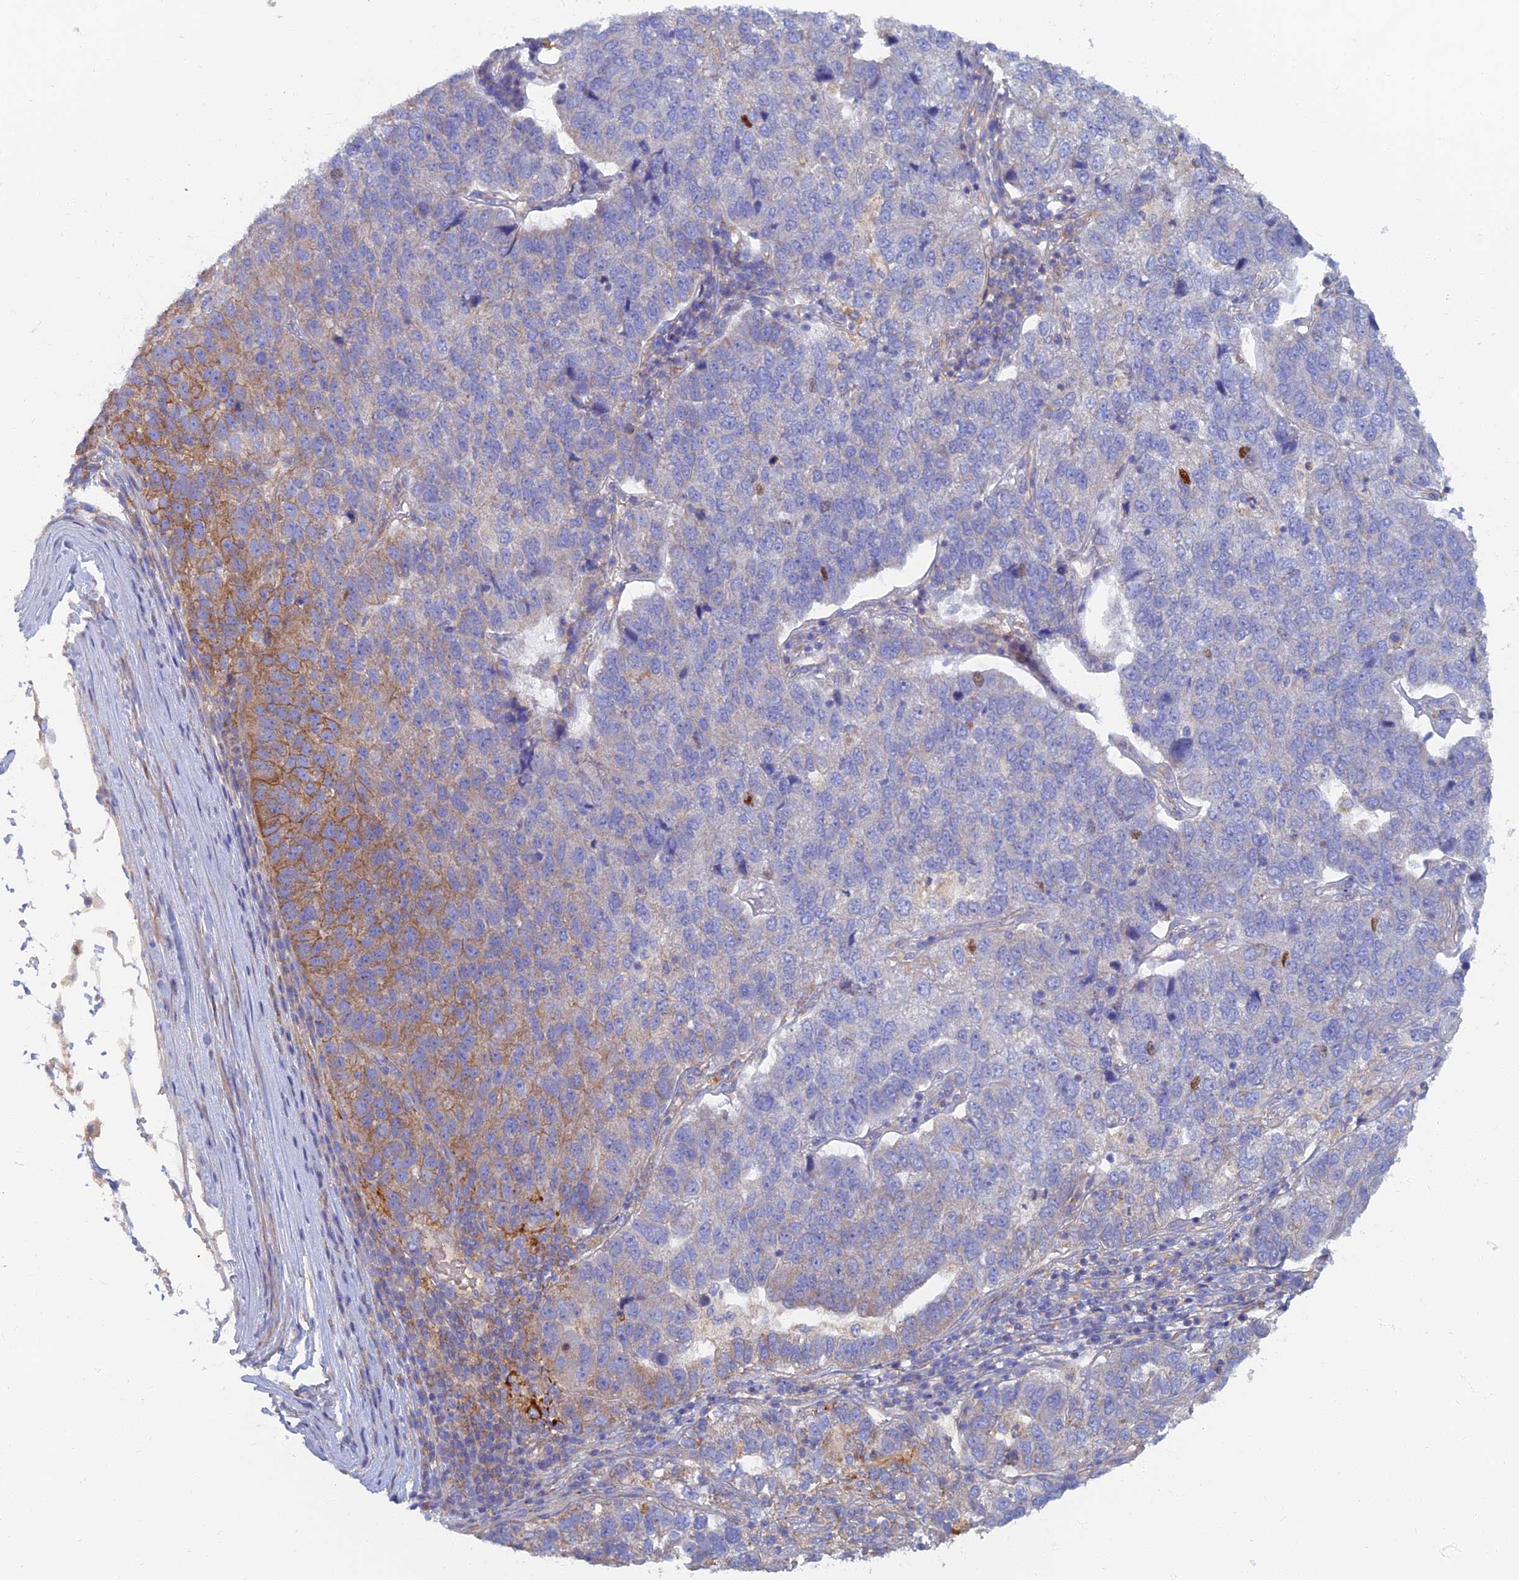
{"staining": {"intensity": "moderate", "quantity": "<25%", "location": "cytoplasmic/membranous"}, "tissue": "pancreatic cancer", "cell_type": "Tumor cells", "image_type": "cancer", "snomed": [{"axis": "morphology", "description": "Adenocarcinoma, NOS"}, {"axis": "topography", "description": "Pancreas"}], "caption": "Pancreatic cancer was stained to show a protein in brown. There is low levels of moderate cytoplasmic/membranous staining in approximately <25% of tumor cells.", "gene": "TMEM44", "patient": {"sex": "female", "age": 61}}